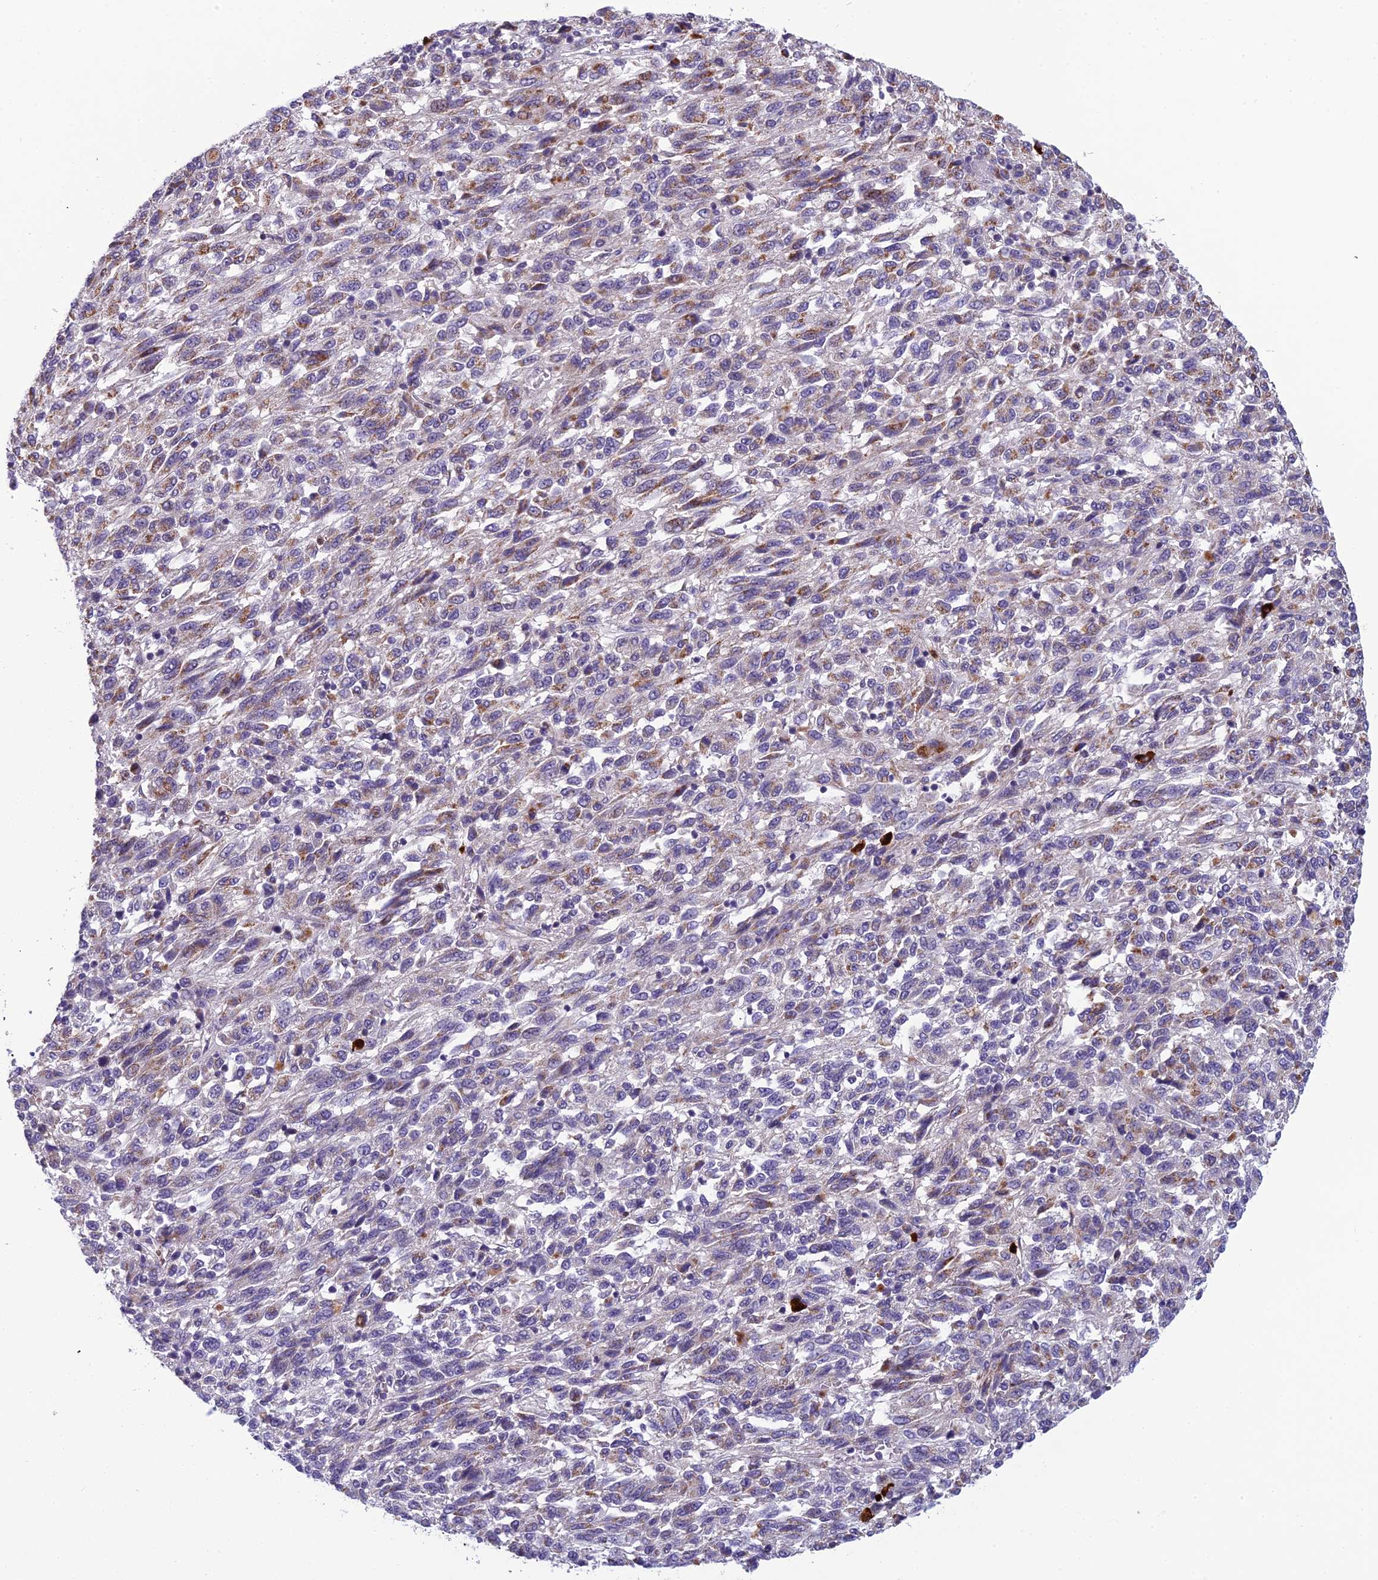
{"staining": {"intensity": "moderate", "quantity": "25%-75%", "location": "cytoplasmic/membranous"}, "tissue": "melanoma", "cell_type": "Tumor cells", "image_type": "cancer", "snomed": [{"axis": "morphology", "description": "Malignant melanoma, Metastatic site"}, {"axis": "topography", "description": "Lung"}], "caption": "Tumor cells display medium levels of moderate cytoplasmic/membranous positivity in about 25%-75% of cells in human melanoma.", "gene": "ENSG00000188897", "patient": {"sex": "male", "age": 64}}